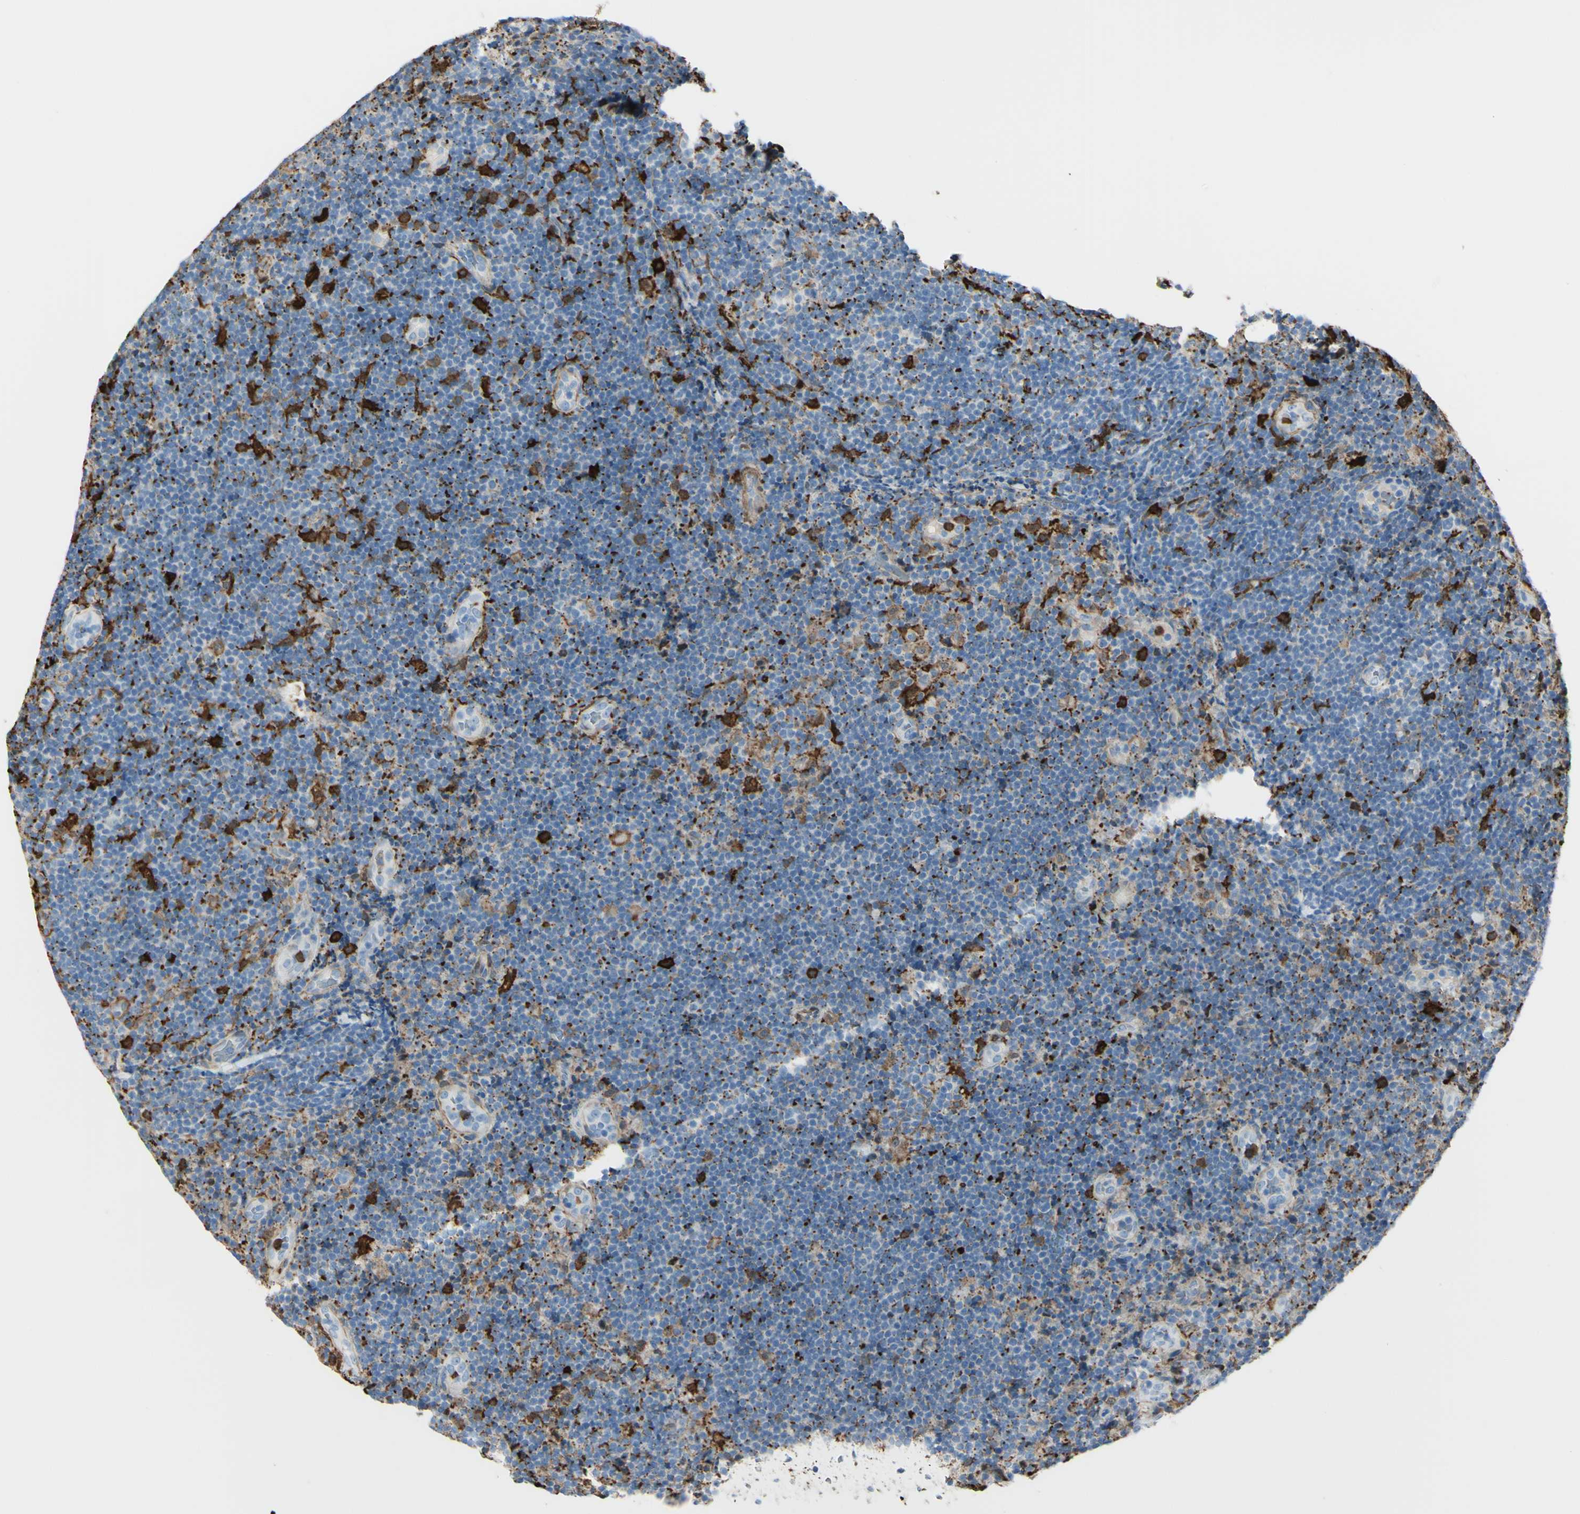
{"staining": {"intensity": "negative", "quantity": "none", "location": "none"}, "tissue": "lymphoma", "cell_type": "Tumor cells", "image_type": "cancer", "snomed": [{"axis": "morphology", "description": "Malignant lymphoma, non-Hodgkin's type, Low grade"}, {"axis": "topography", "description": "Lymph node"}], "caption": "A high-resolution micrograph shows immunohistochemistry staining of lymphoma, which exhibits no significant positivity in tumor cells.", "gene": "GSN", "patient": {"sex": "male", "age": 83}}